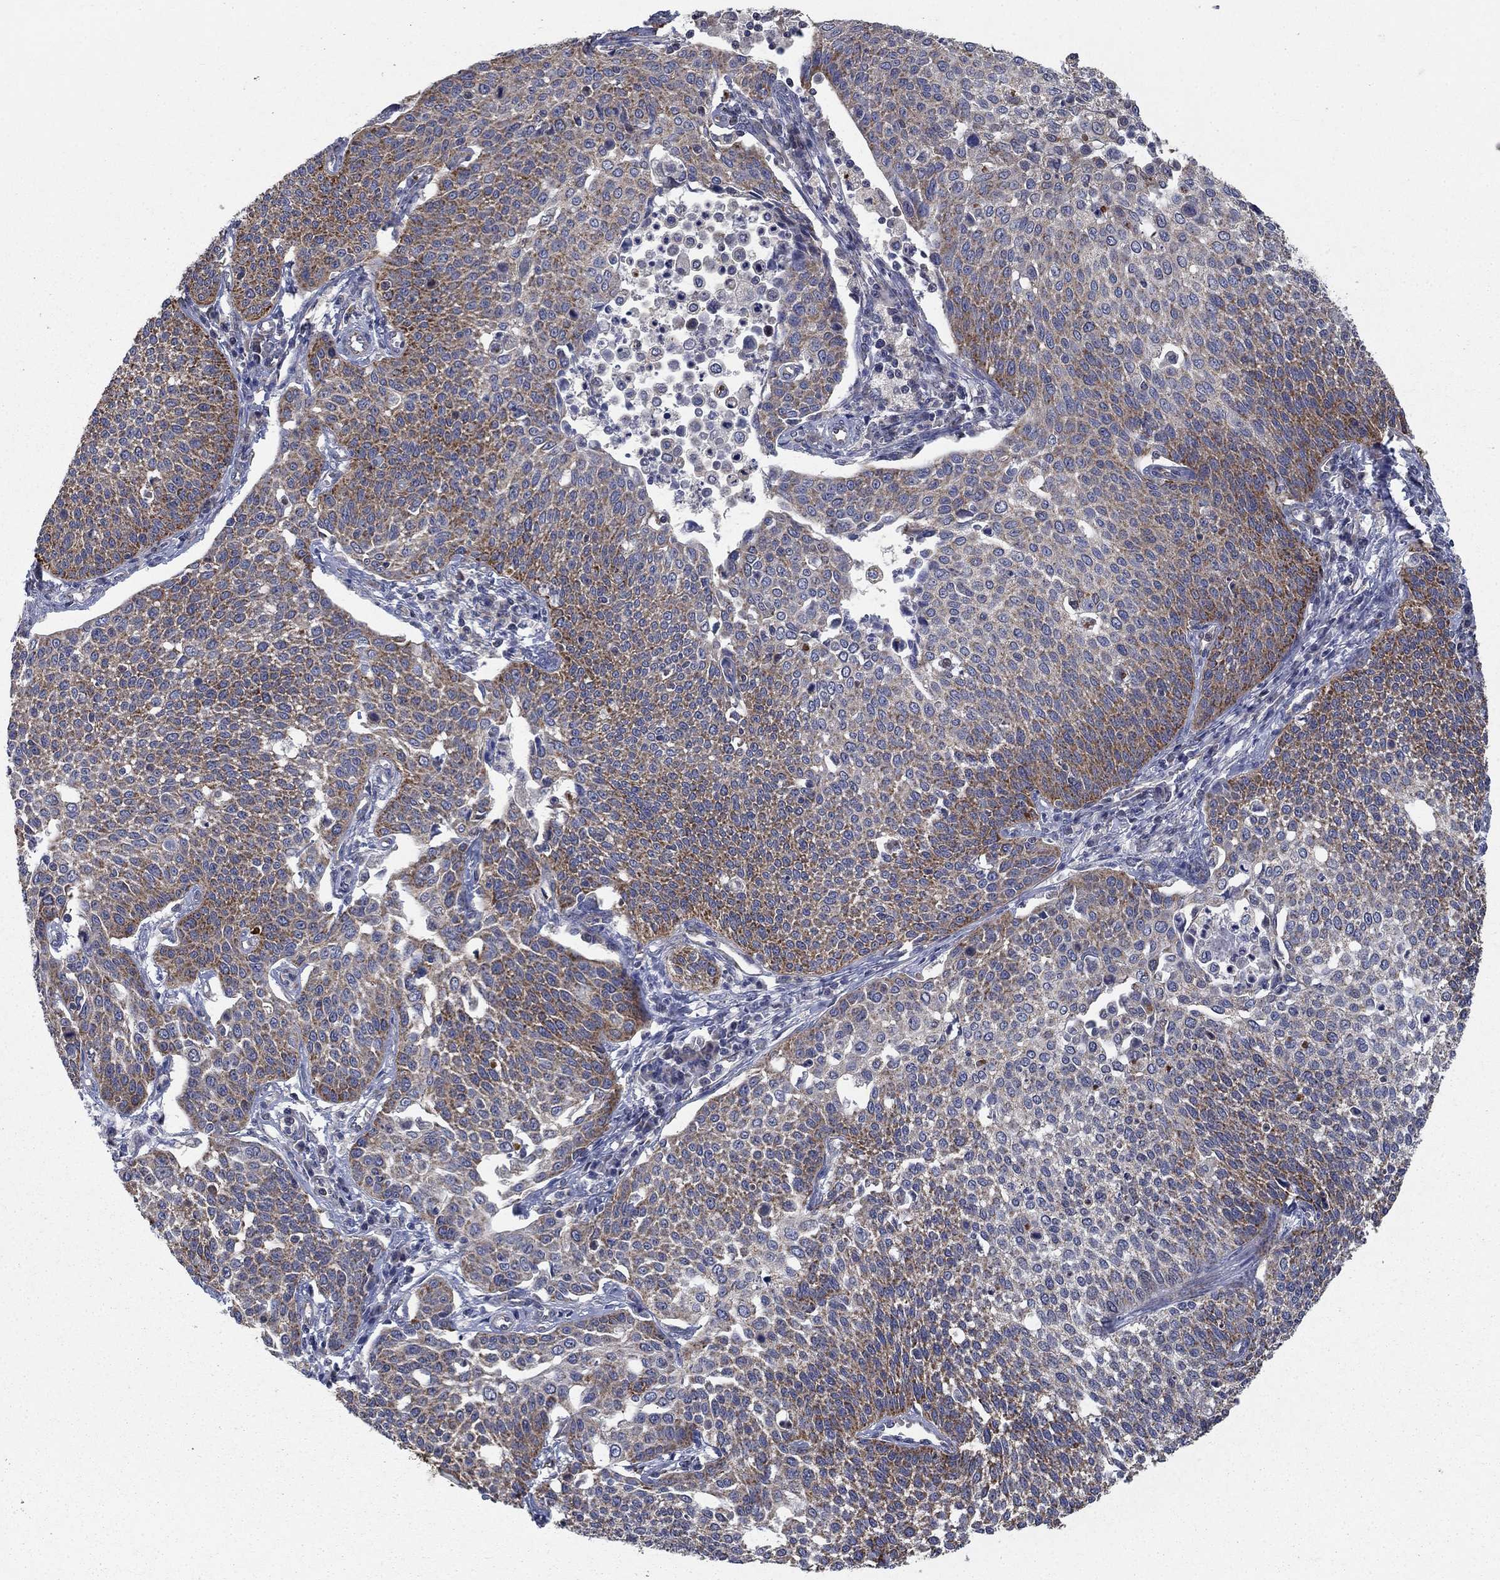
{"staining": {"intensity": "strong", "quantity": "25%-75%", "location": "cytoplasmic/membranous"}, "tissue": "cervical cancer", "cell_type": "Tumor cells", "image_type": "cancer", "snomed": [{"axis": "morphology", "description": "Squamous cell carcinoma, NOS"}, {"axis": "topography", "description": "Cervix"}], "caption": "Cervical cancer stained with a brown dye reveals strong cytoplasmic/membranous positive expression in approximately 25%-75% of tumor cells.", "gene": "NME7", "patient": {"sex": "female", "age": 34}}